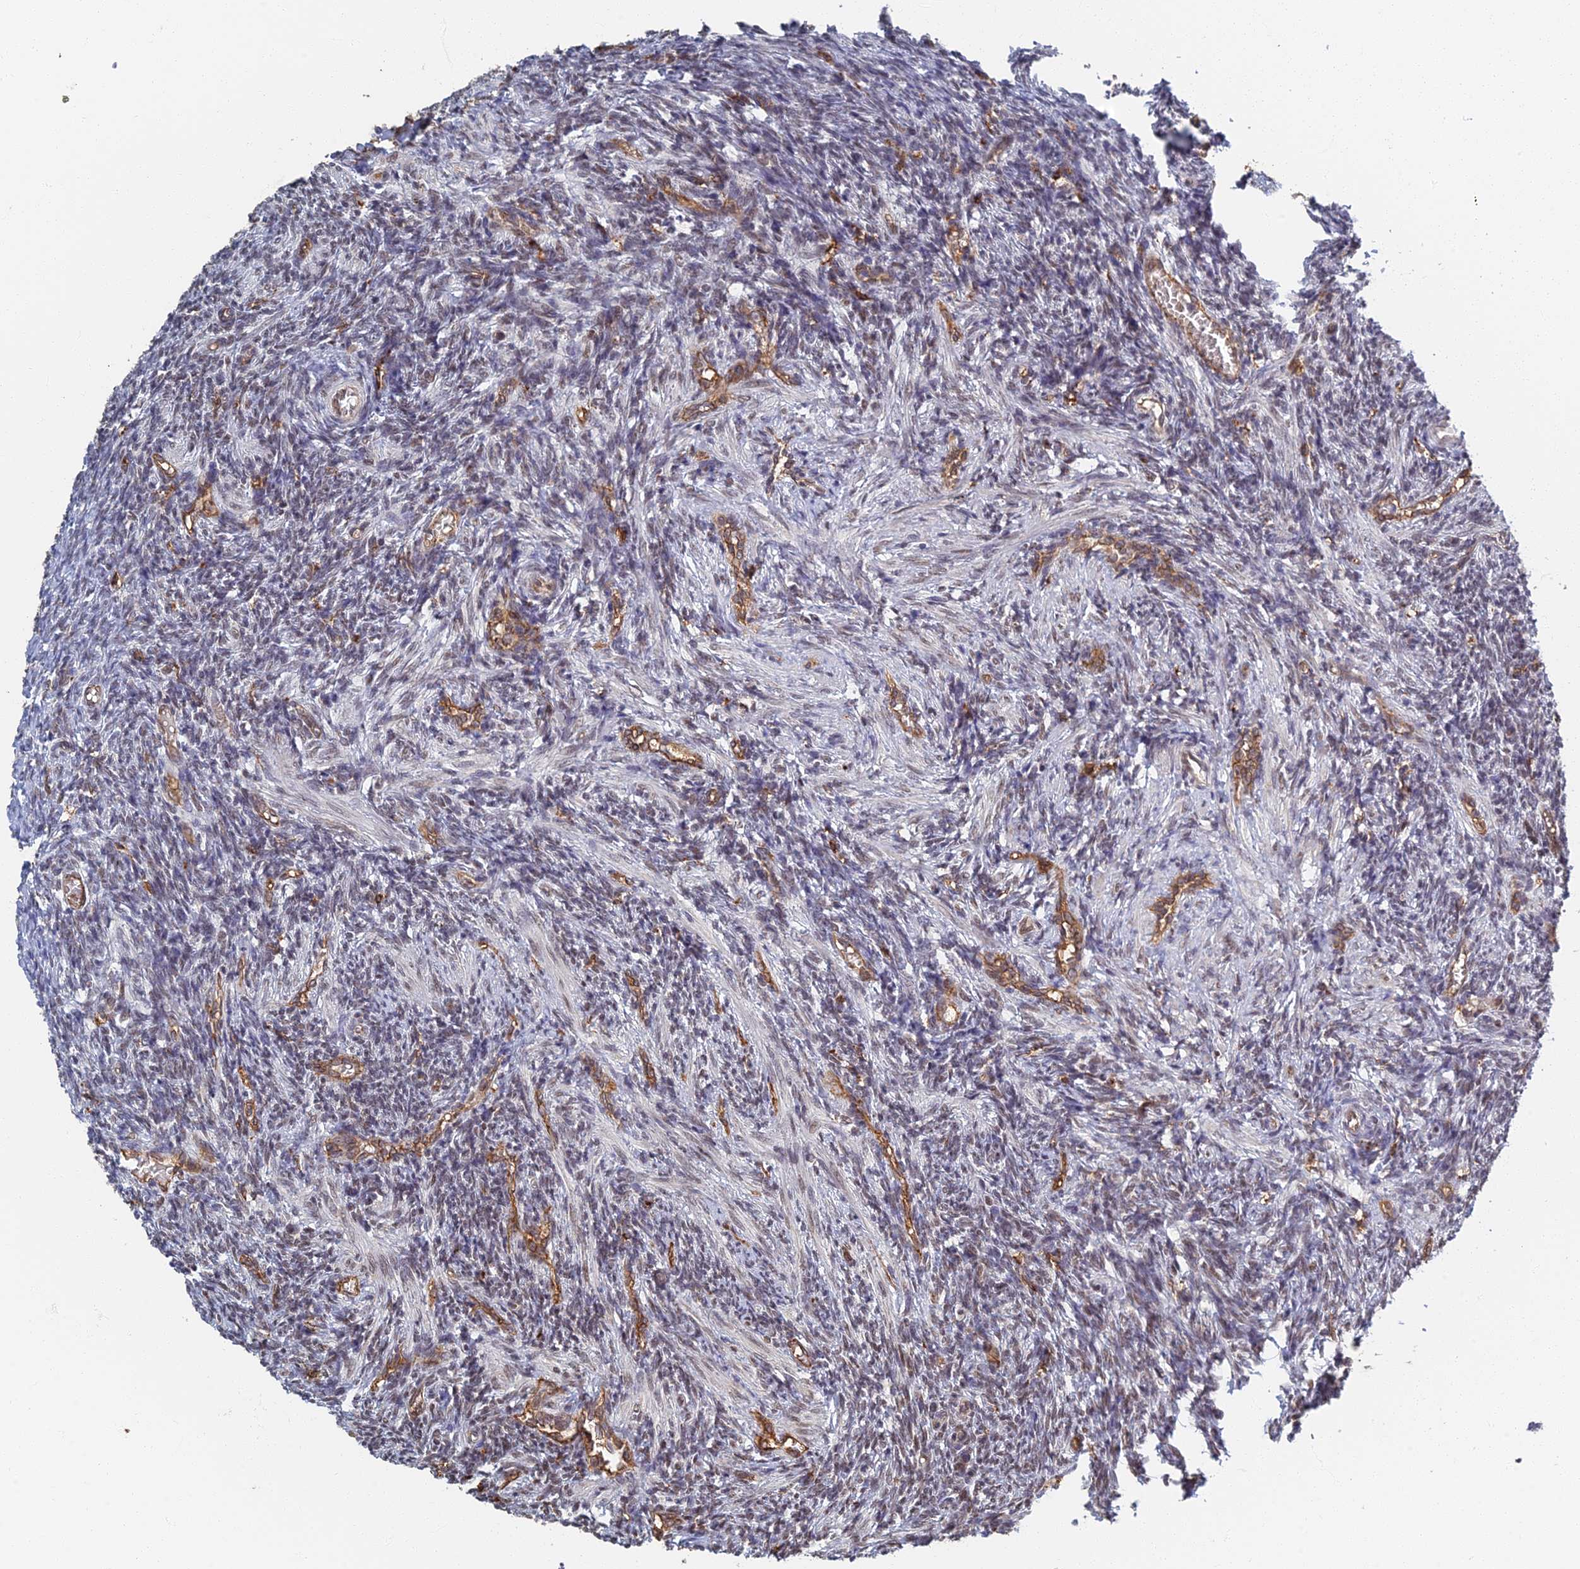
{"staining": {"intensity": "moderate", "quantity": "25%-75%", "location": "nuclear"}, "tissue": "ovary", "cell_type": "Ovarian stroma cells", "image_type": "normal", "snomed": [{"axis": "morphology", "description": "Normal tissue, NOS"}, {"axis": "topography", "description": "Ovary"}], "caption": "The histopathology image exhibits staining of benign ovary, revealing moderate nuclear protein expression (brown color) within ovarian stroma cells. (Stains: DAB (3,3'-diaminobenzidine) in brown, nuclei in blue, Microscopy: brightfield microscopy at high magnification).", "gene": "GPATCH1", "patient": {"sex": "female", "age": 27}}